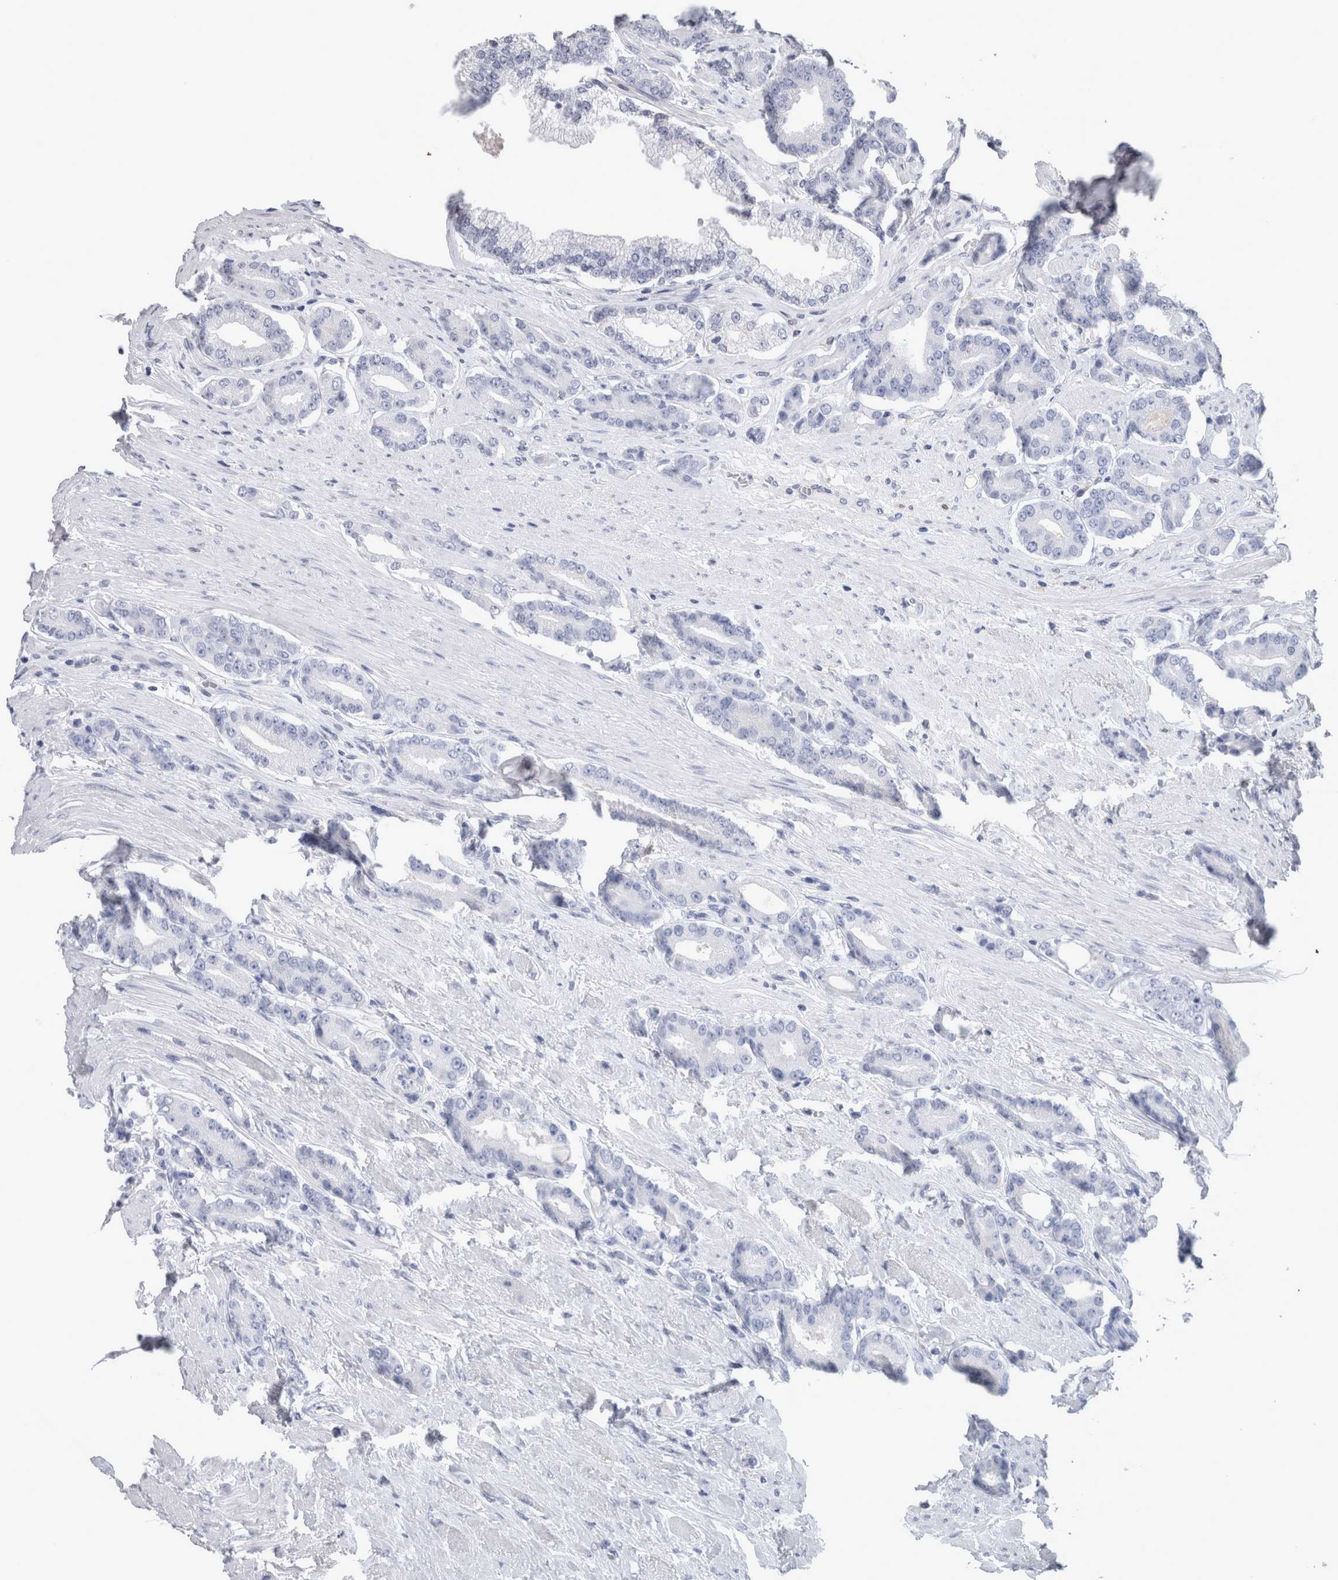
{"staining": {"intensity": "negative", "quantity": "none", "location": "none"}, "tissue": "prostate cancer", "cell_type": "Tumor cells", "image_type": "cancer", "snomed": [{"axis": "morphology", "description": "Adenocarcinoma, High grade"}, {"axis": "topography", "description": "Prostate"}], "caption": "IHC micrograph of prostate cancer (high-grade adenocarcinoma) stained for a protein (brown), which reveals no expression in tumor cells.", "gene": "CA8", "patient": {"sex": "male", "age": 71}}